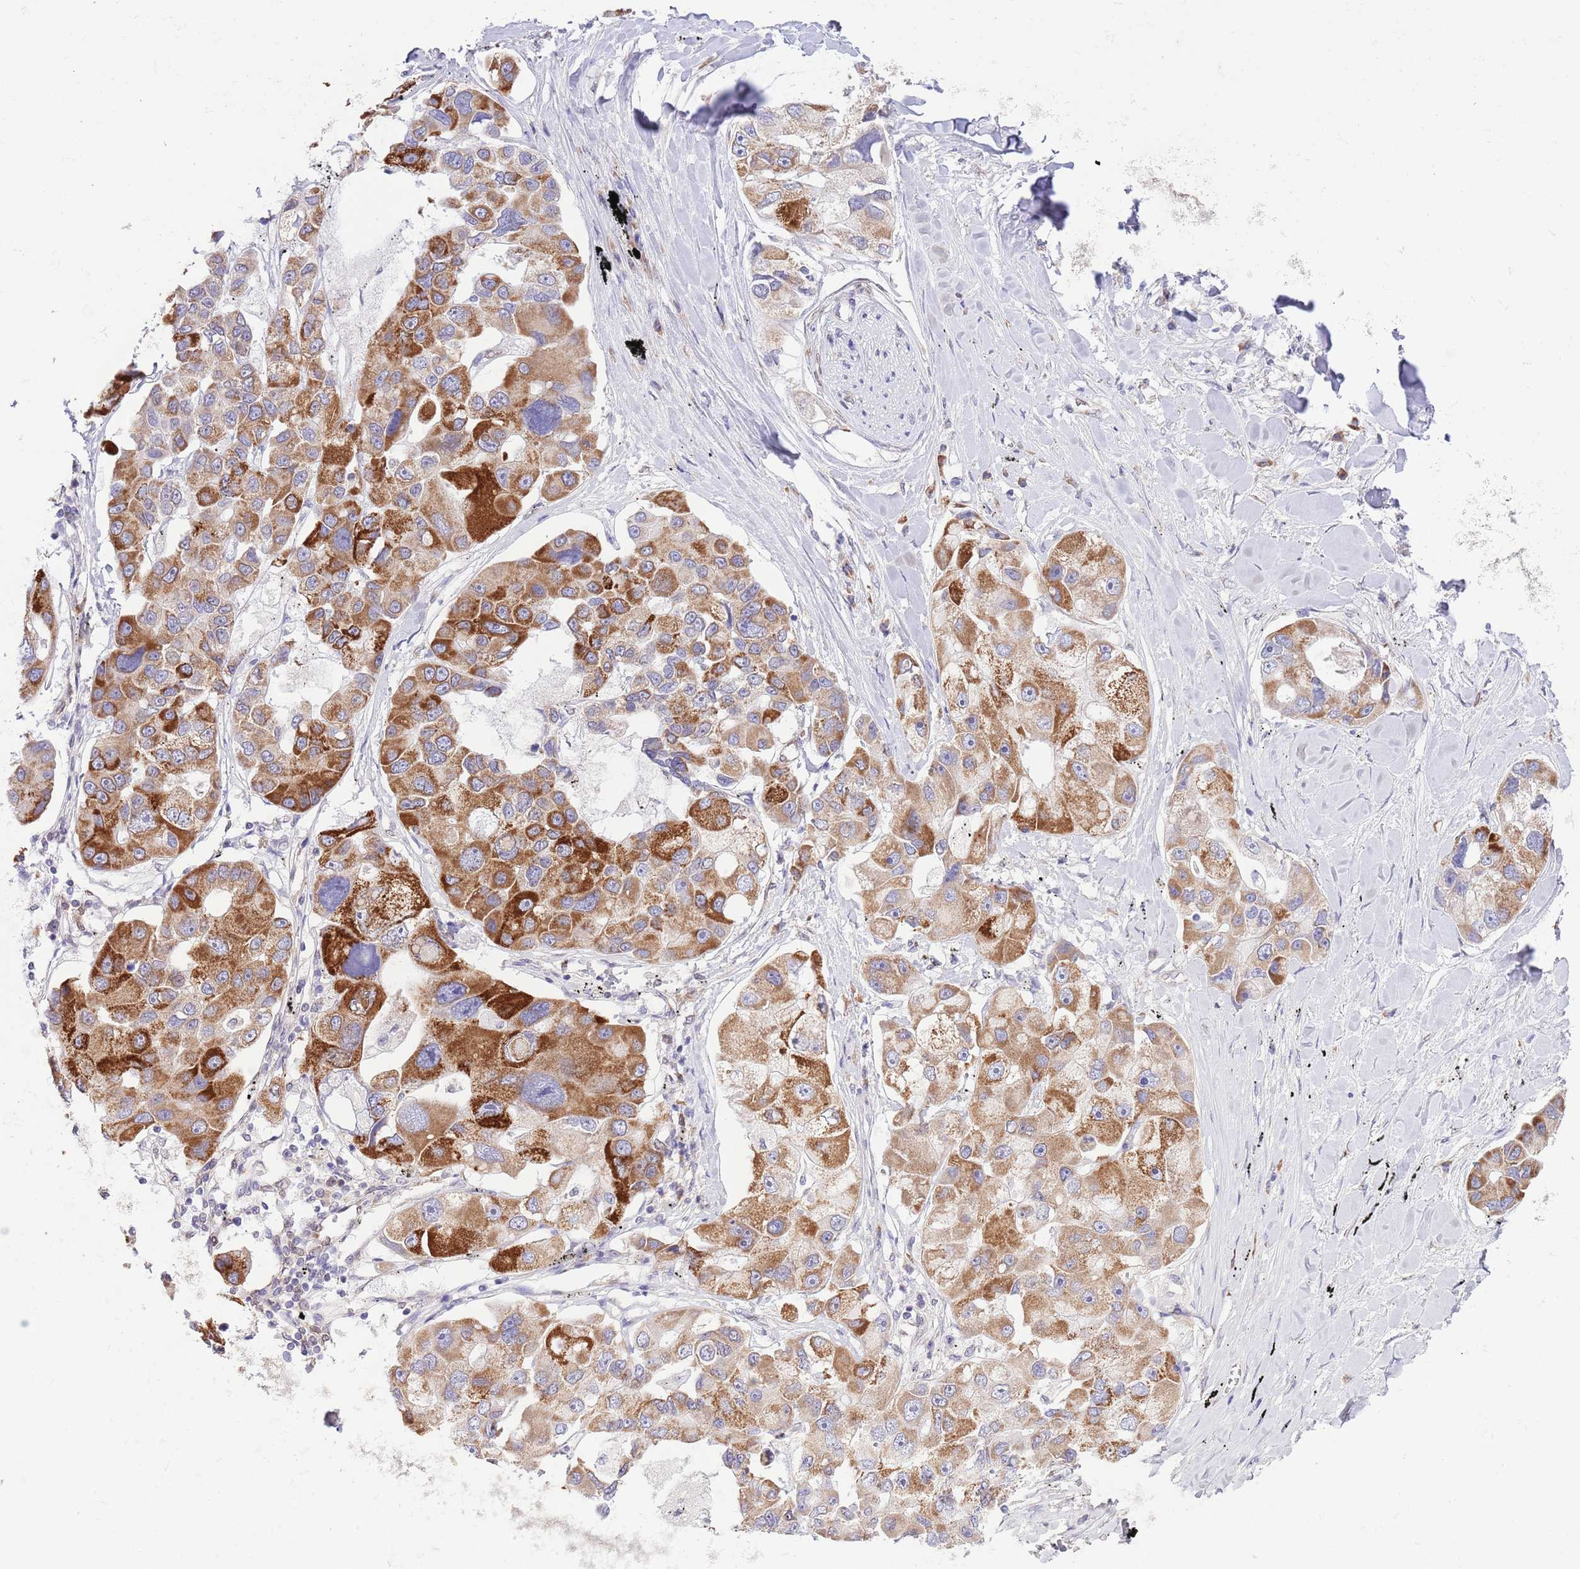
{"staining": {"intensity": "strong", "quantity": ">75%", "location": "cytoplasmic/membranous"}, "tissue": "lung cancer", "cell_type": "Tumor cells", "image_type": "cancer", "snomed": [{"axis": "morphology", "description": "Adenocarcinoma, NOS"}, {"axis": "topography", "description": "Lung"}], "caption": "Lung cancer was stained to show a protein in brown. There is high levels of strong cytoplasmic/membranous staining in about >75% of tumor cells.", "gene": "EBPL", "patient": {"sex": "female", "age": 54}}